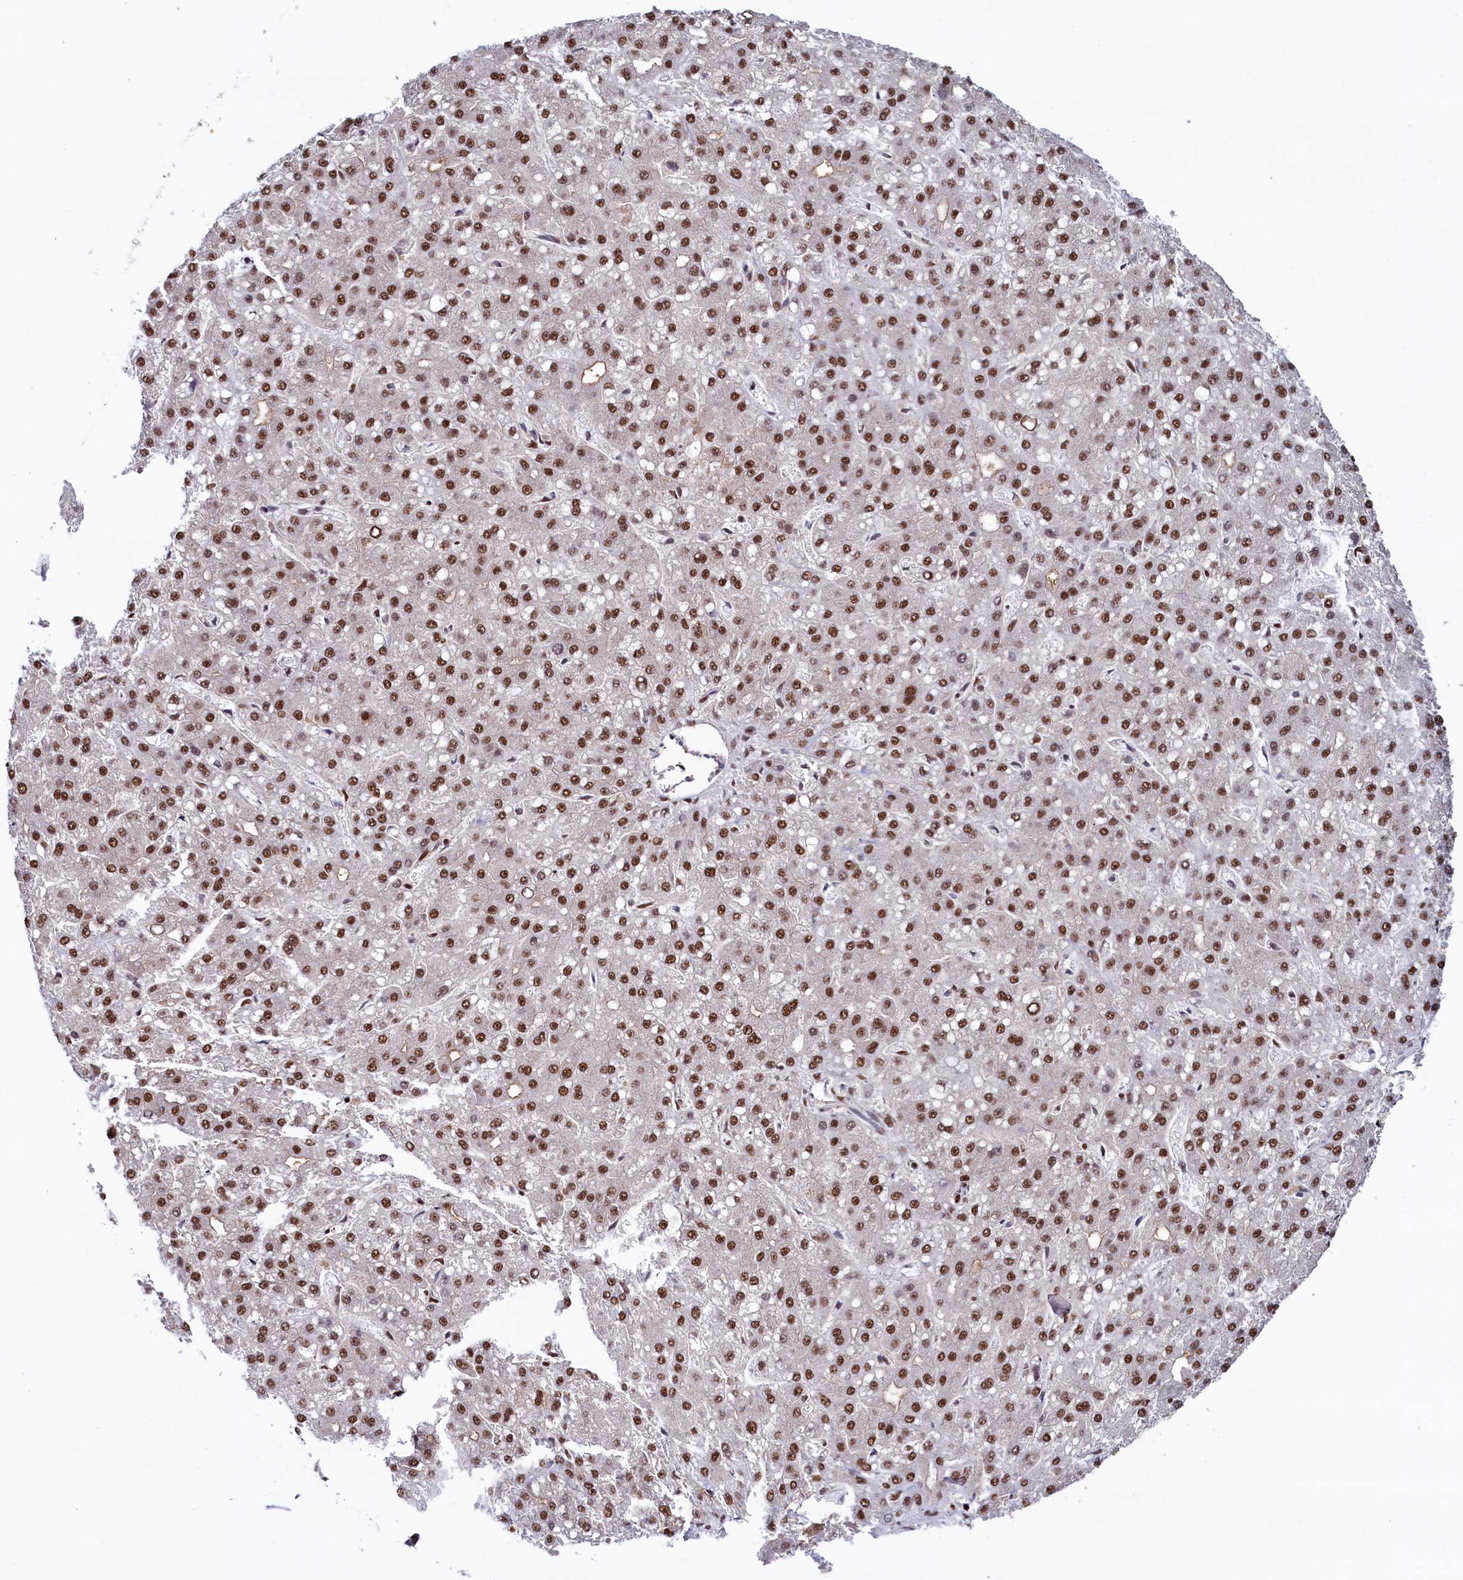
{"staining": {"intensity": "strong", "quantity": ">75%", "location": "nuclear"}, "tissue": "liver cancer", "cell_type": "Tumor cells", "image_type": "cancer", "snomed": [{"axis": "morphology", "description": "Carcinoma, Hepatocellular, NOS"}, {"axis": "topography", "description": "Liver"}], "caption": "Strong nuclear protein expression is identified in about >75% of tumor cells in hepatocellular carcinoma (liver).", "gene": "ZC3H18", "patient": {"sex": "male", "age": 67}}